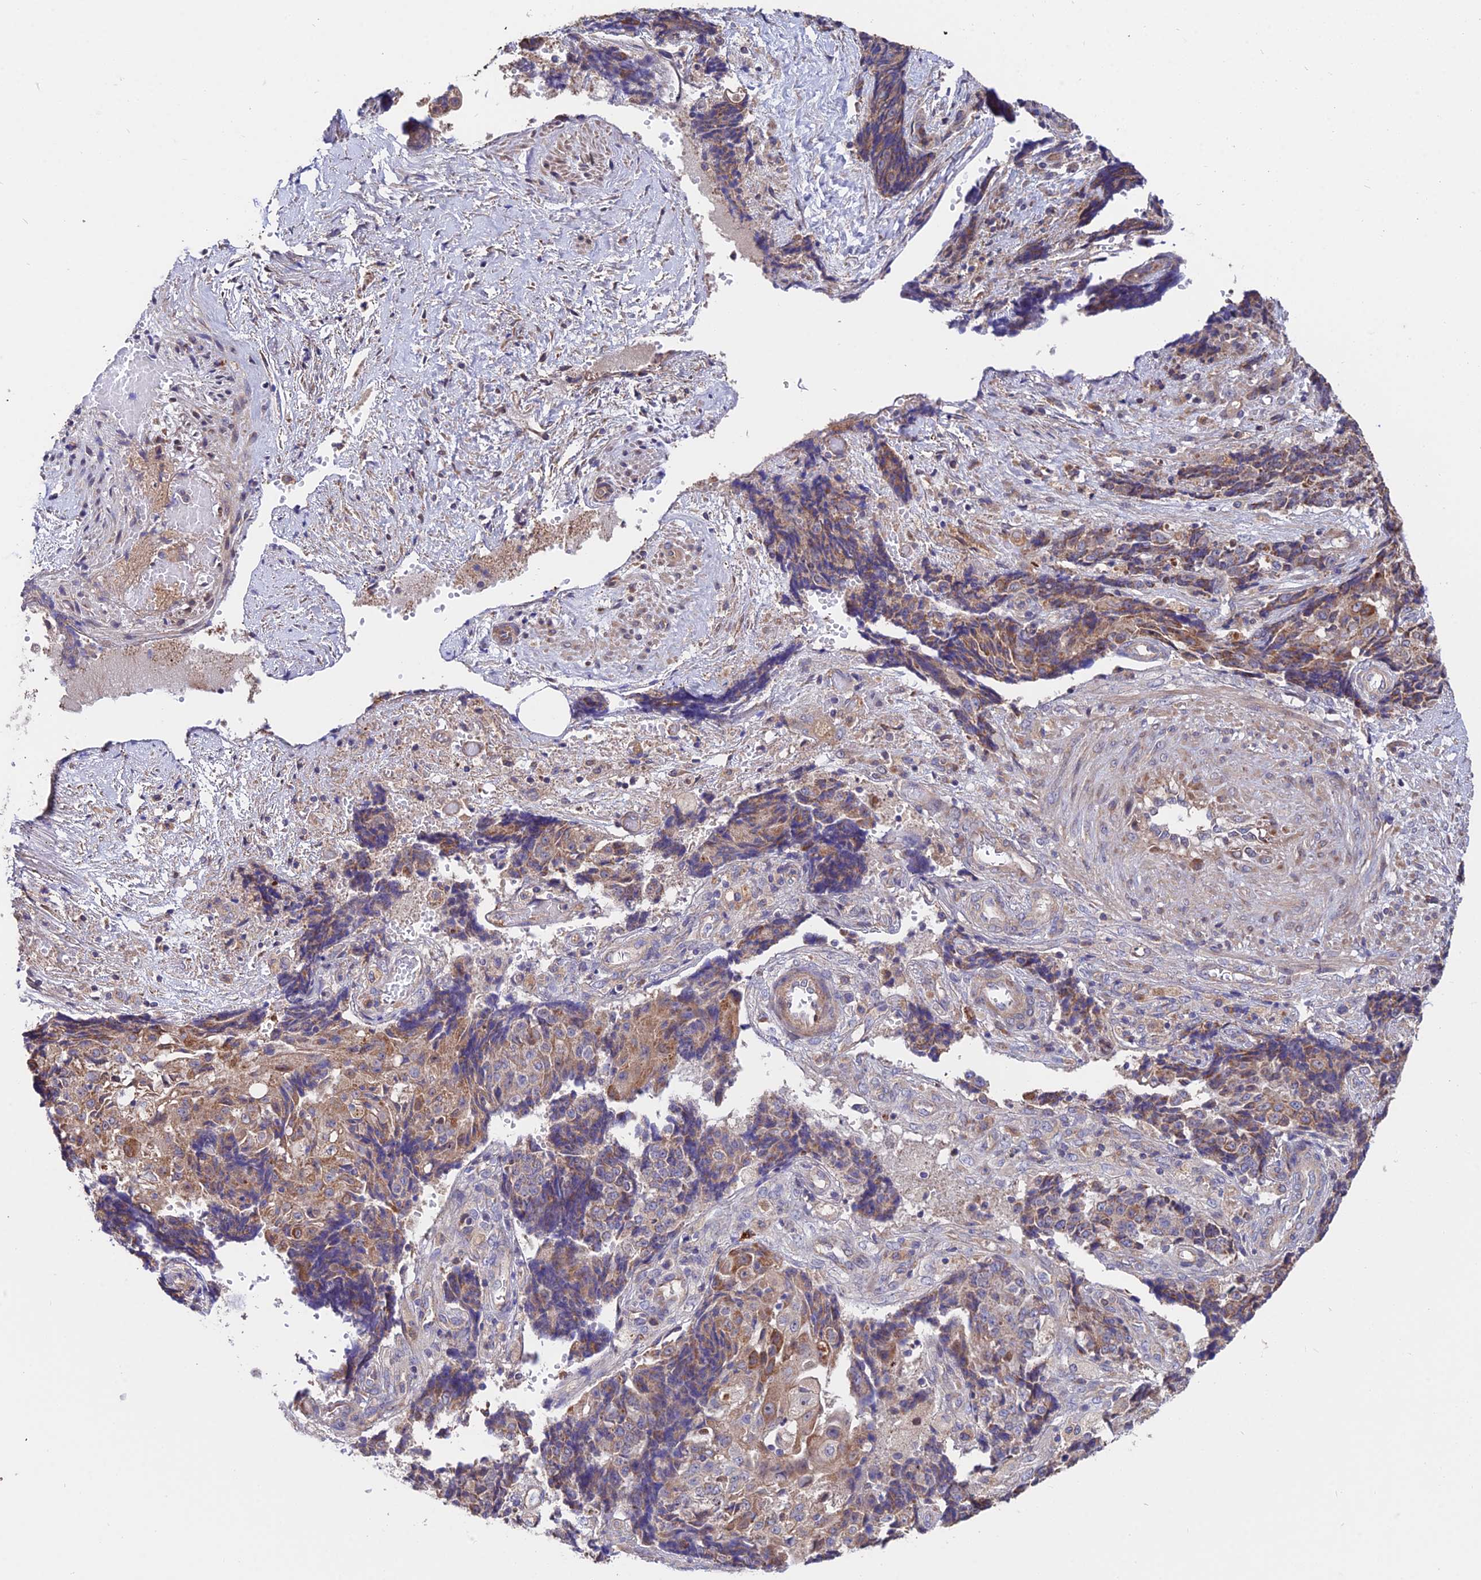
{"staining": {"intensity": "moderate", "quantity": "25%-75%", "location": "cytoplasmic/membranous"}, "tissue": "ovarian cancer", "cell_type": "Tumor cells", "image_type": "cancer", "snomed": [{"axis": "morphology", "description": "Carcinoma, endometroid"}, {"axis": "topography", "description": "Ovary"}], "caption": "Protein staining shows moderate cytoplasmic/membranous staining in approximately 25%-75% of tumor cells in ovarian cancer. (DAB (3,3'-diaminobenzidine) IHC with brightfield microscopy, high magnification).", "gene": "CDC37L1", "patient": {"sex": "female", "age": 42}}